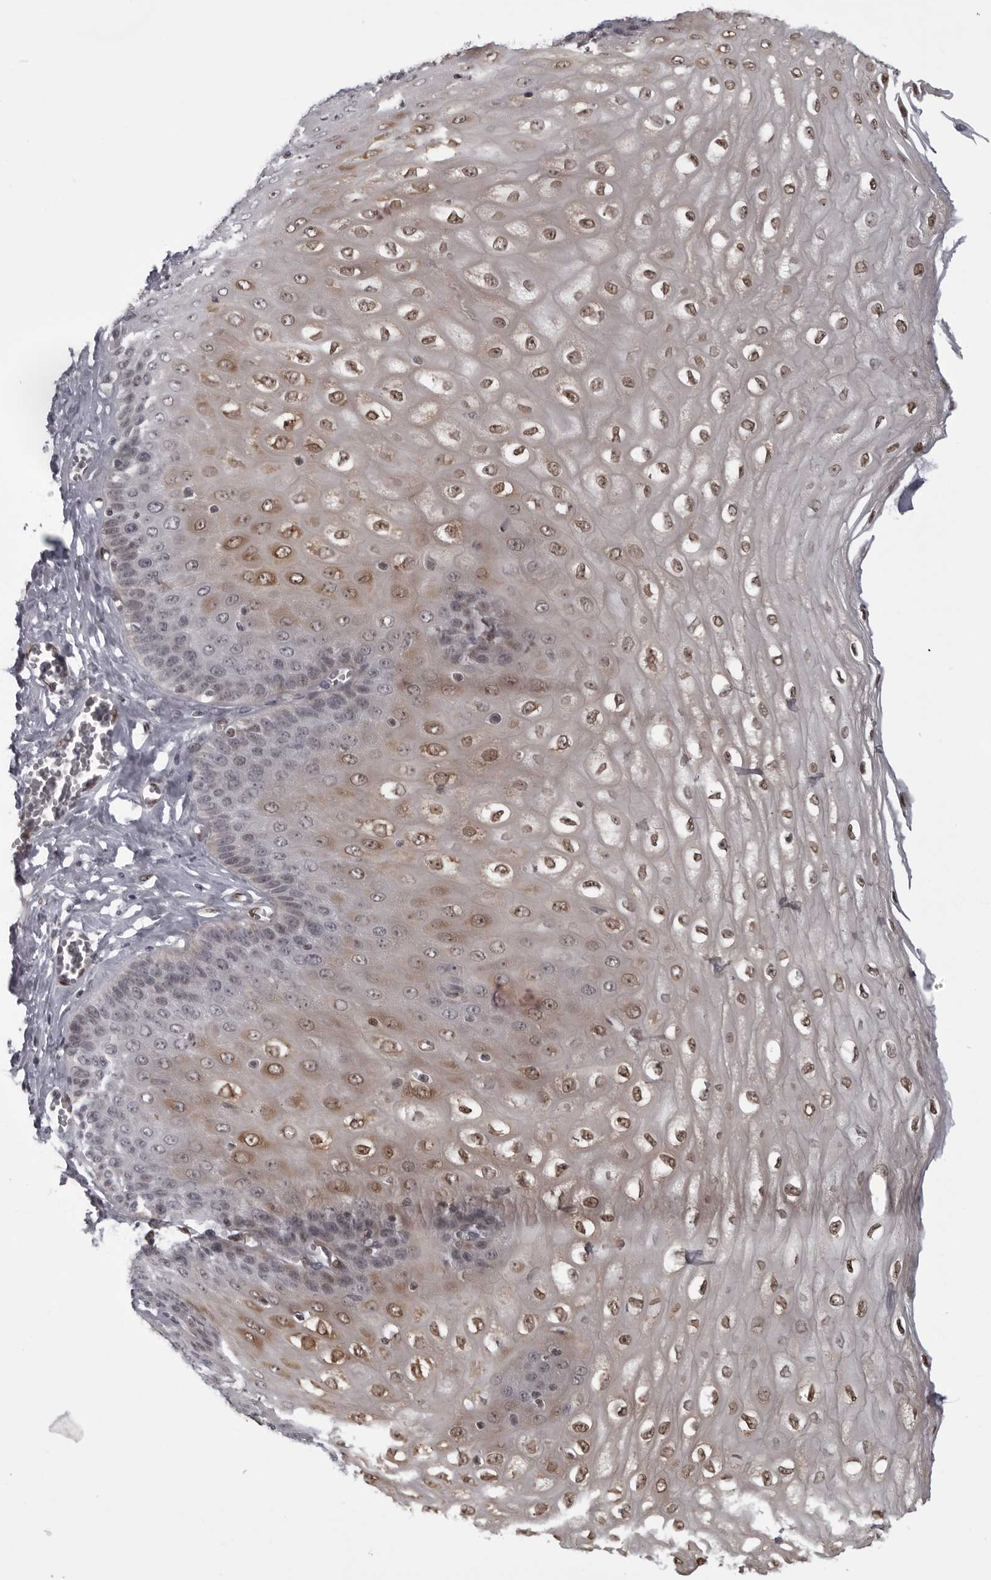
{"staining": {"intensity": "moderate", "quantity": "25%-75%", "location": "cytoplasmic/membranous,nuclear"}, "tissue": "esophagus", "cell_type": "Squamous epithelial cells", "image_type": "normal", "snomed": [{"axis": "morphology", "description": "Normal tissue, NOS"}, {"axis": "topography", "description": "Esophagus"}], "caption": "Unremarkable esophagus displays moderate cytoplasmic/membranous,nuclear staining in approximately 25%-75% of squamous epithelial cells, visualized by immunohistochemistry. The staining was performed using DAB (3,3'-diaminobenzidine) to visualize the protein expression in brown, while the nuclei were stained in blue with hematoxylin (Magnification: 20x).", "gene": "MAPK12", "patient": {"sex": "male", "age": 60}}